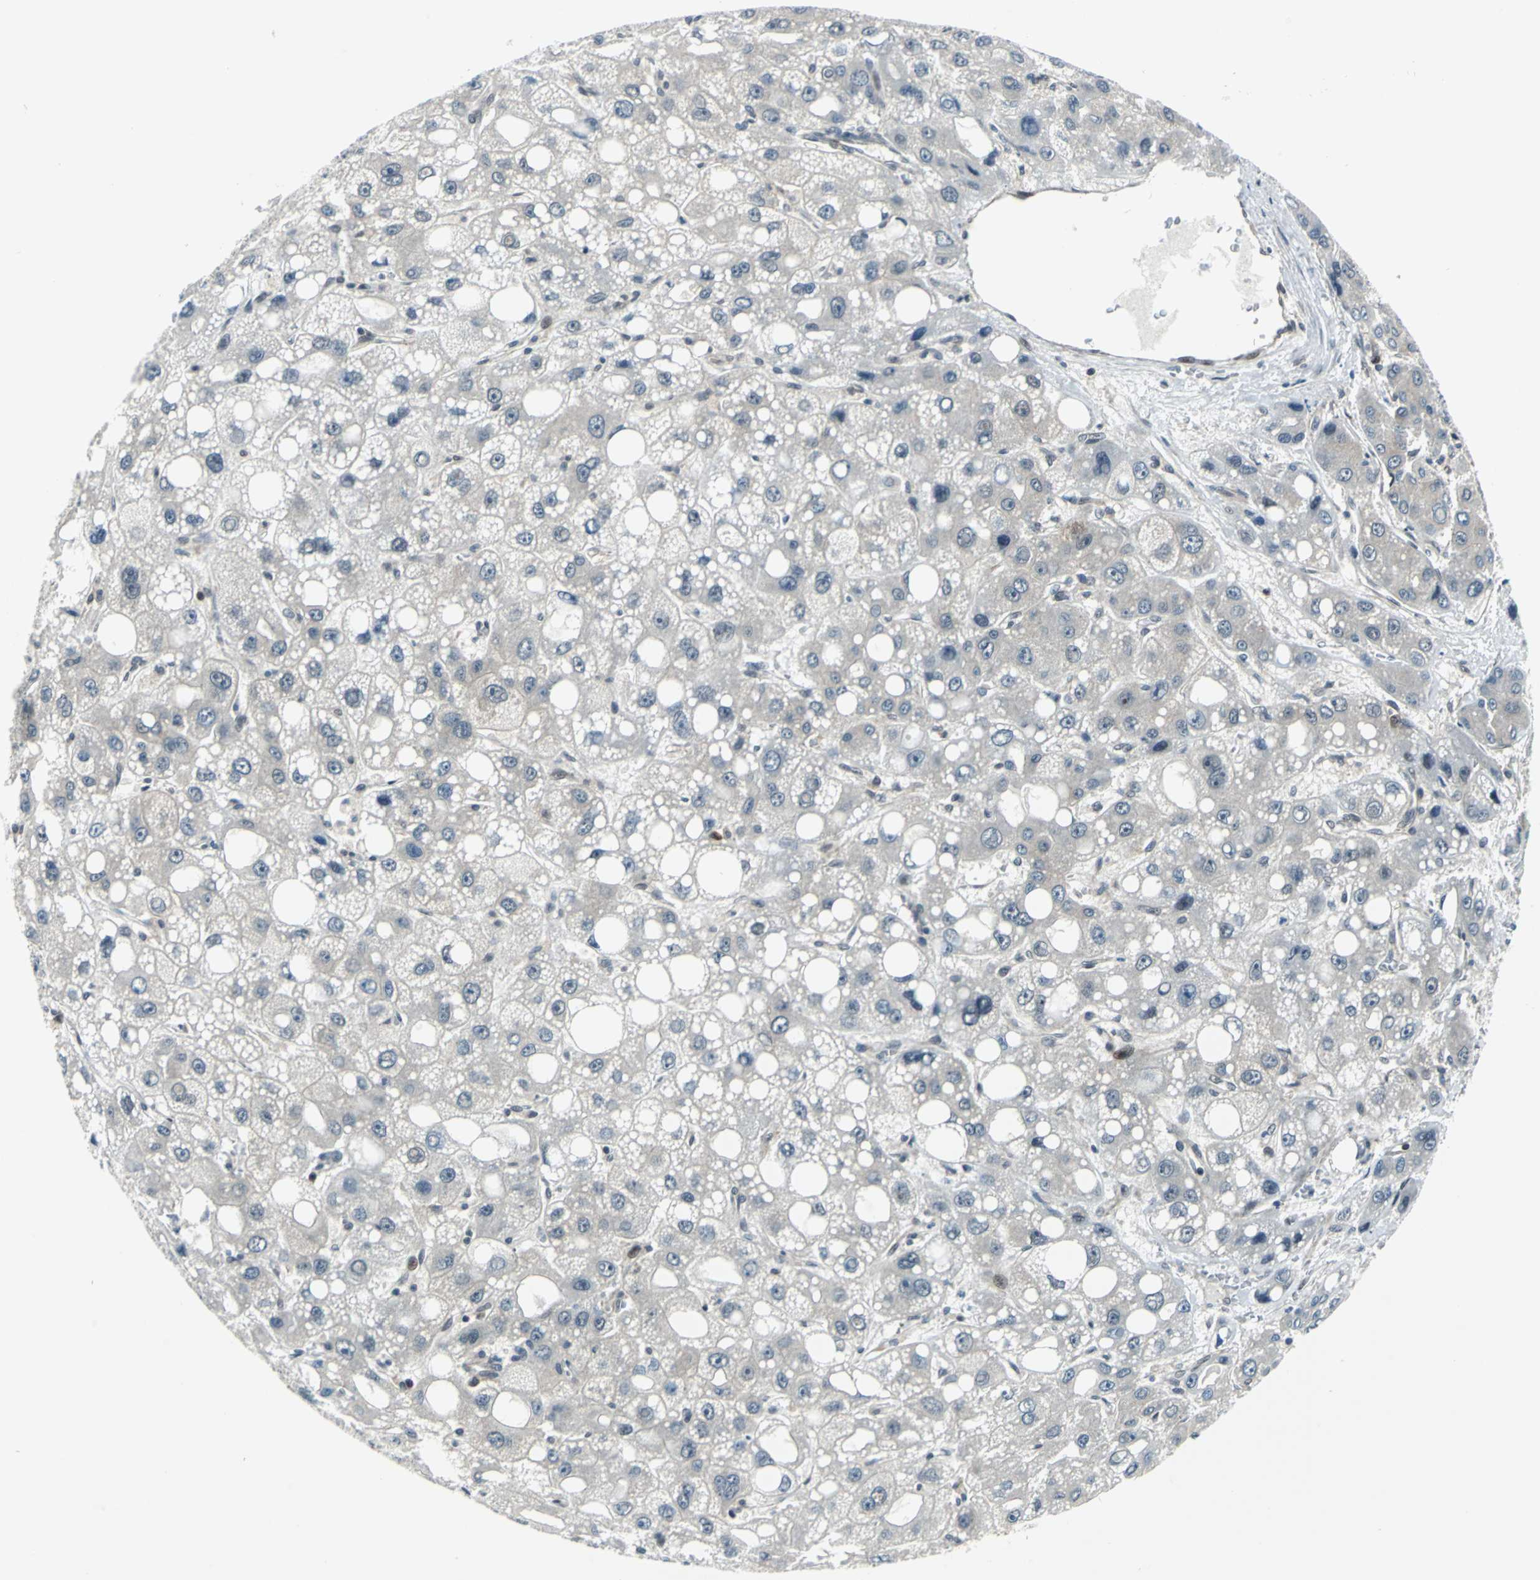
{"staining": {"intensity": "negative", "quantity": "none", "location": "none"}, "tissue": "liver cancer", "cell_type": "Tumor cells", "image_type": "cancer", "snomed": [{"axis": "morphology", "description": "Carcinoma, Hepatocellular, NOS"}, {"axis": "topography", "description": "Liver"}], "caption": "High magnification brightfield microscopy of hepatocellular carcinoma (liver) stained with DAB (brown) and counterstained with hematoxylin (blue): tumor cells show no significant expression. (DAB IHC, high magnification).", "gene": "POLR3K", "patient": {"sex": "male", "age": 55}}